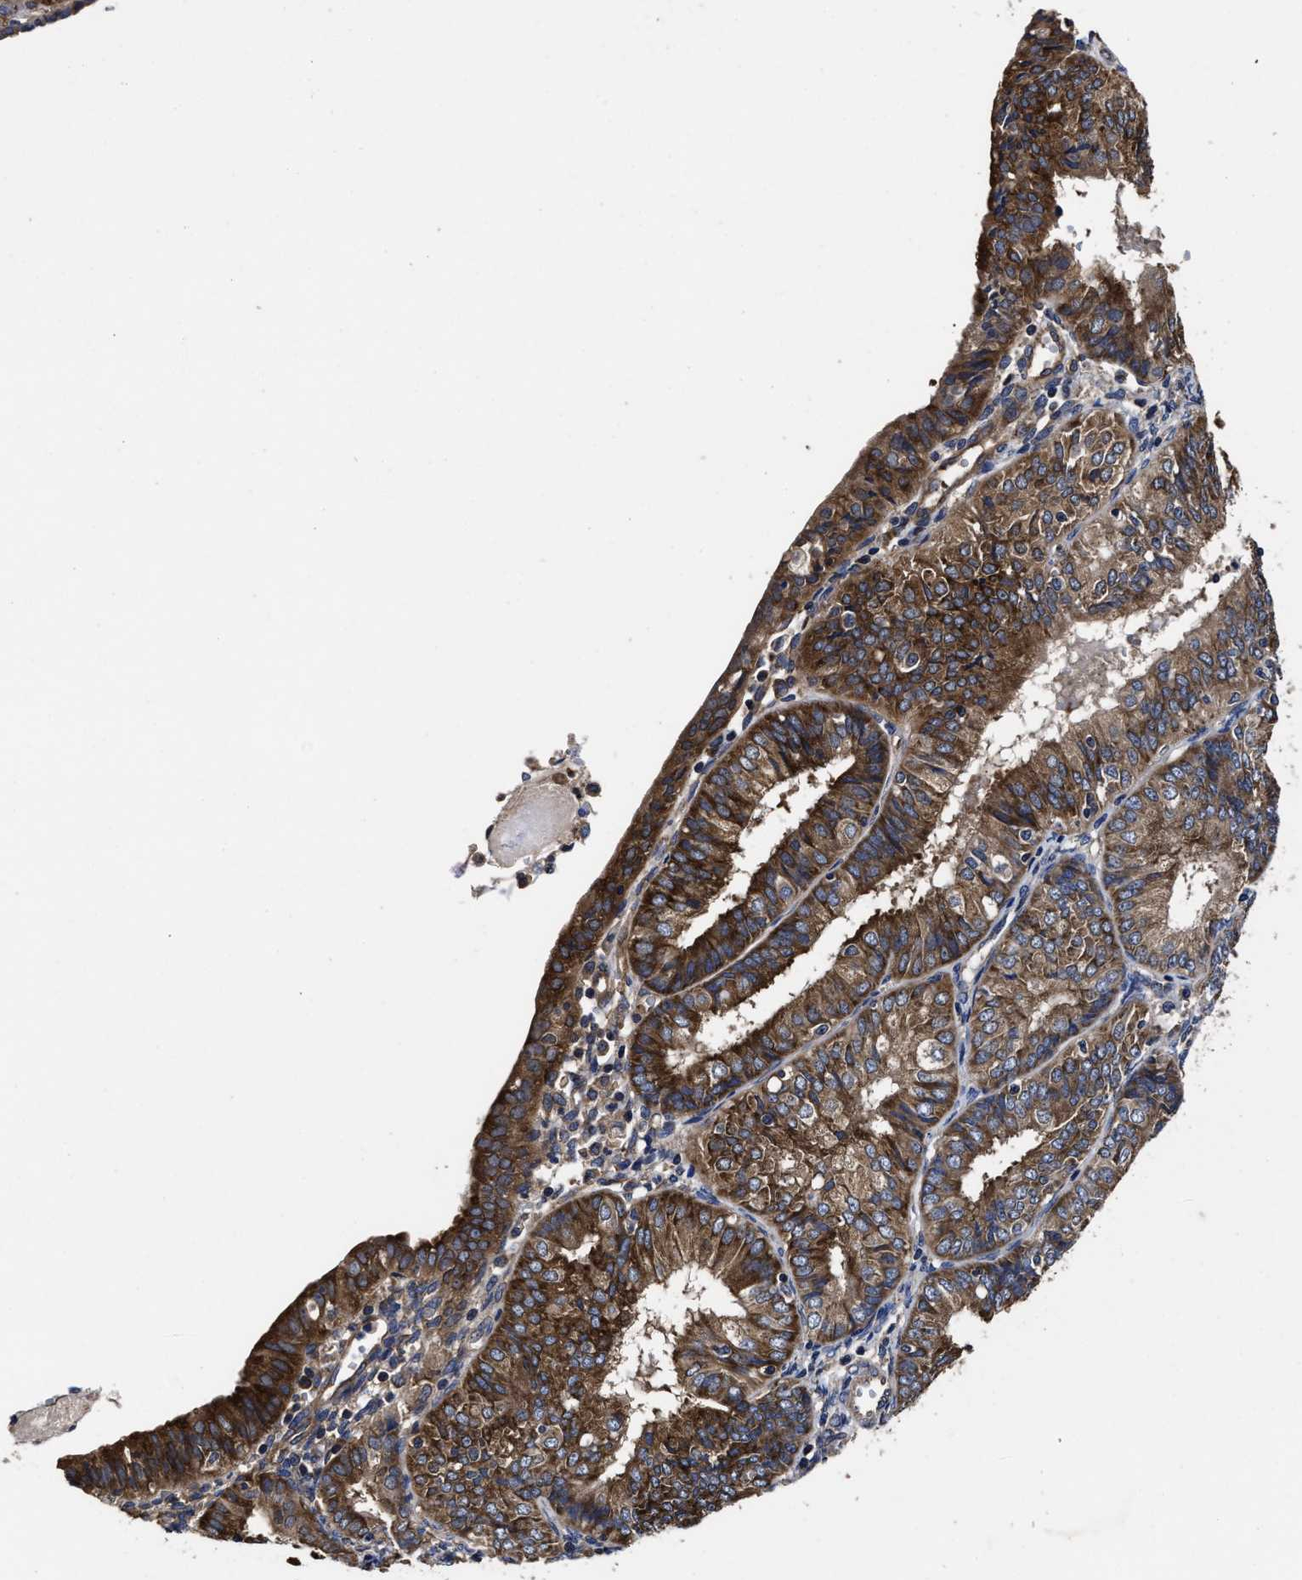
{"staining": {"intensity": "strong", "quantity": ">75%", "location": "cytoplasmic/membranous"}, "tissue": "endometrial cancer", "cell_type": "Tumor cells", "image_type": "cancer", "snomed": [{"axis": "morphology", "description": "Adenocarcinoma, NOS"}, {"axis": "topography", "description": "Endometrium"}], "caption": "A histopathology image of endometrial cancer (adenocarcinoma) stained for a protein displays strong cytoplasmic/membranous brown staining in tumor cells. (DAB (3,3'-diaminobenzidine) IHC with brightfield microscopy, high magnification).", "gene": "AVEN", "patient": {"sex": "female", "age": 58}}